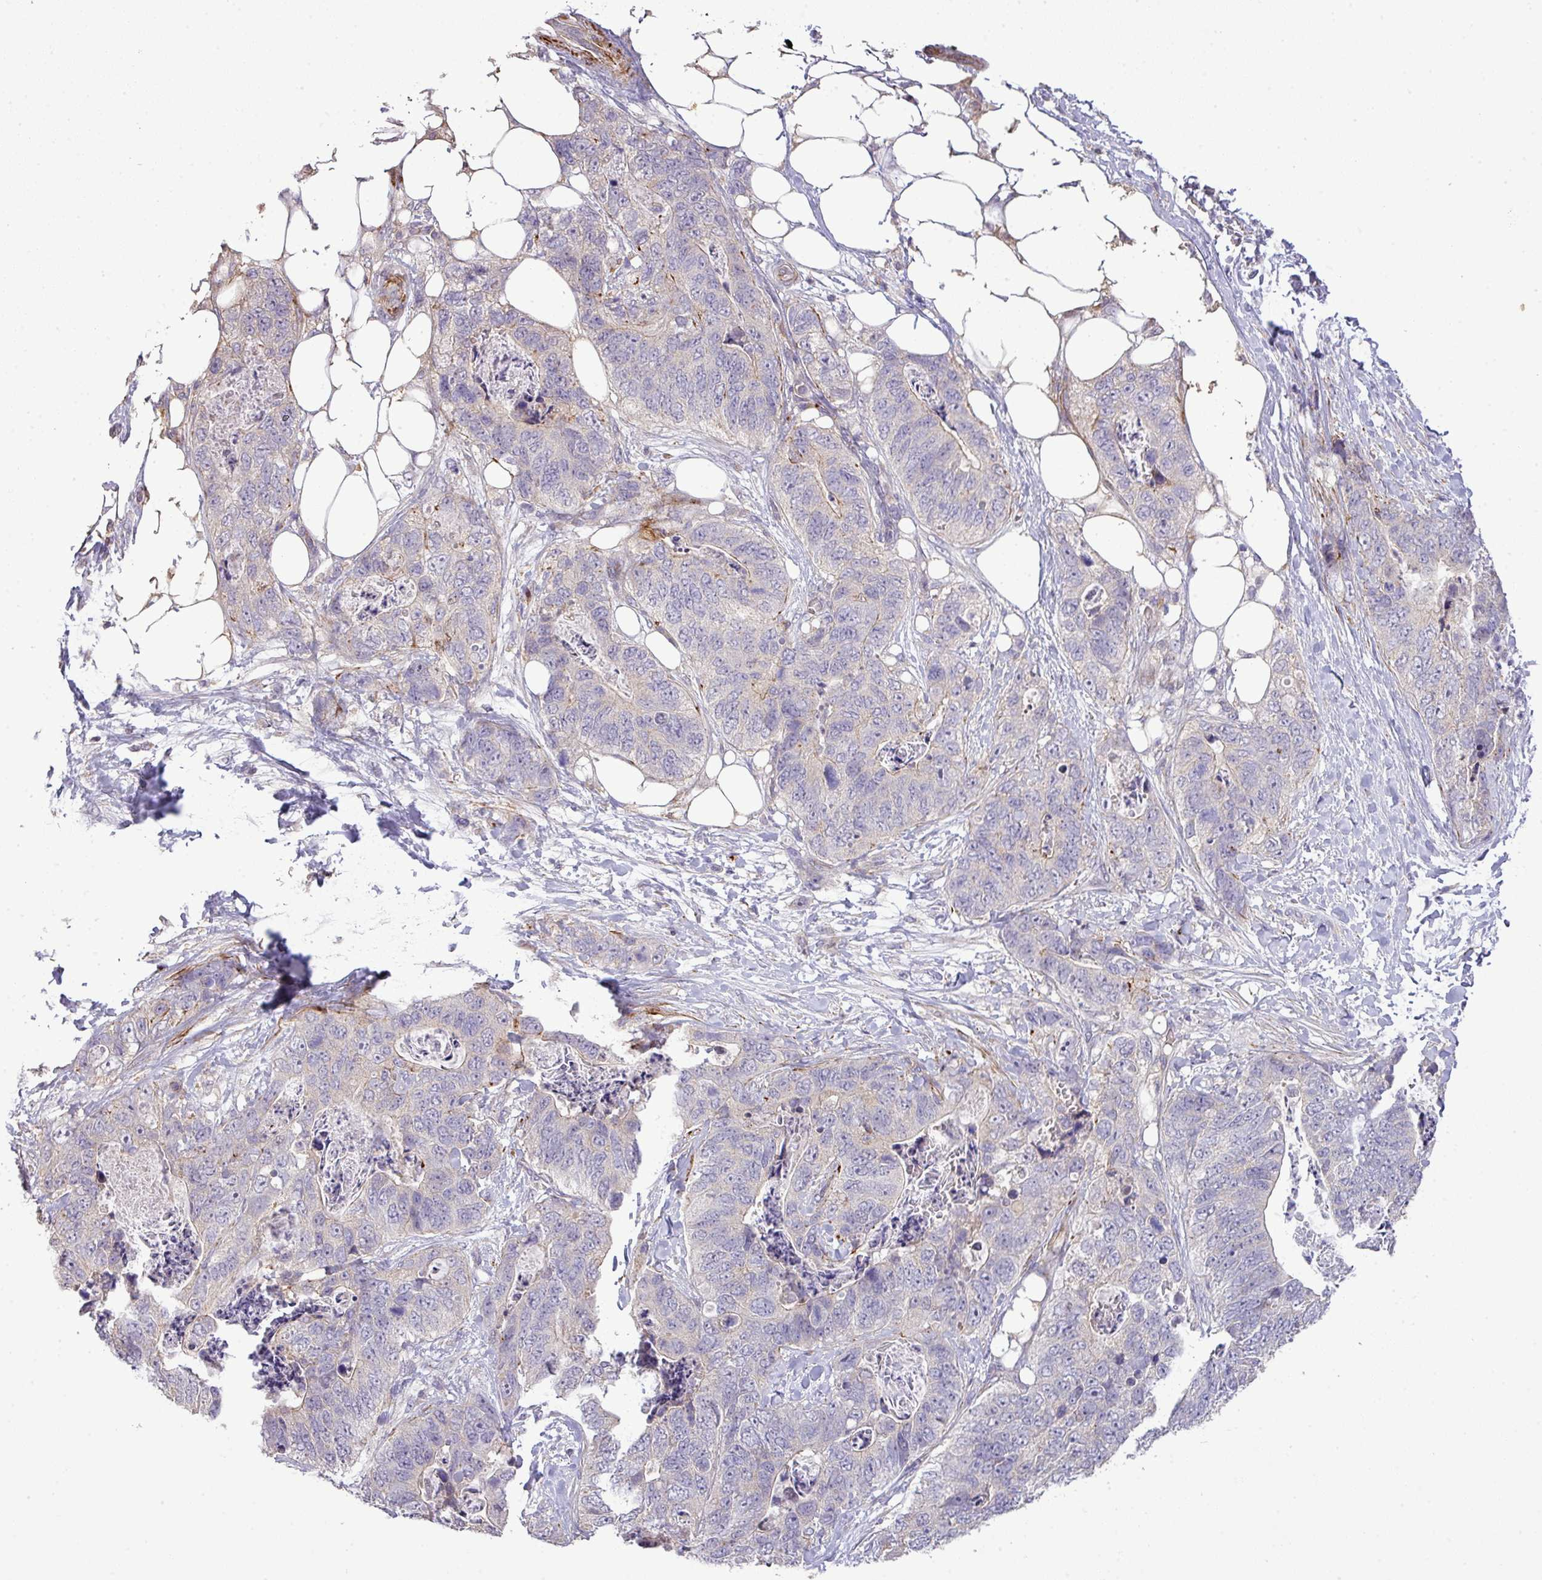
{"staining": {"intensity": "negative", "quantity": "none", "location": "none"}, "tissue": "stomach cancer", "cell_type": "Tumor cells", "image_type": "cancer", "snomed": [{"axis": "morphology", "description": "Adenocarcinoma, NOS"}, {"axis": "topography", "description": "Stomach"}], "caption": "A photomicrograph of adenocarcinoma (stomach) stained for a protein shows no brown staining in tumor cells. (IHC, brightfield microscopy, high magnification).", "gene": "TPRA1", "patient": {"sex": "female", "age": 89}}